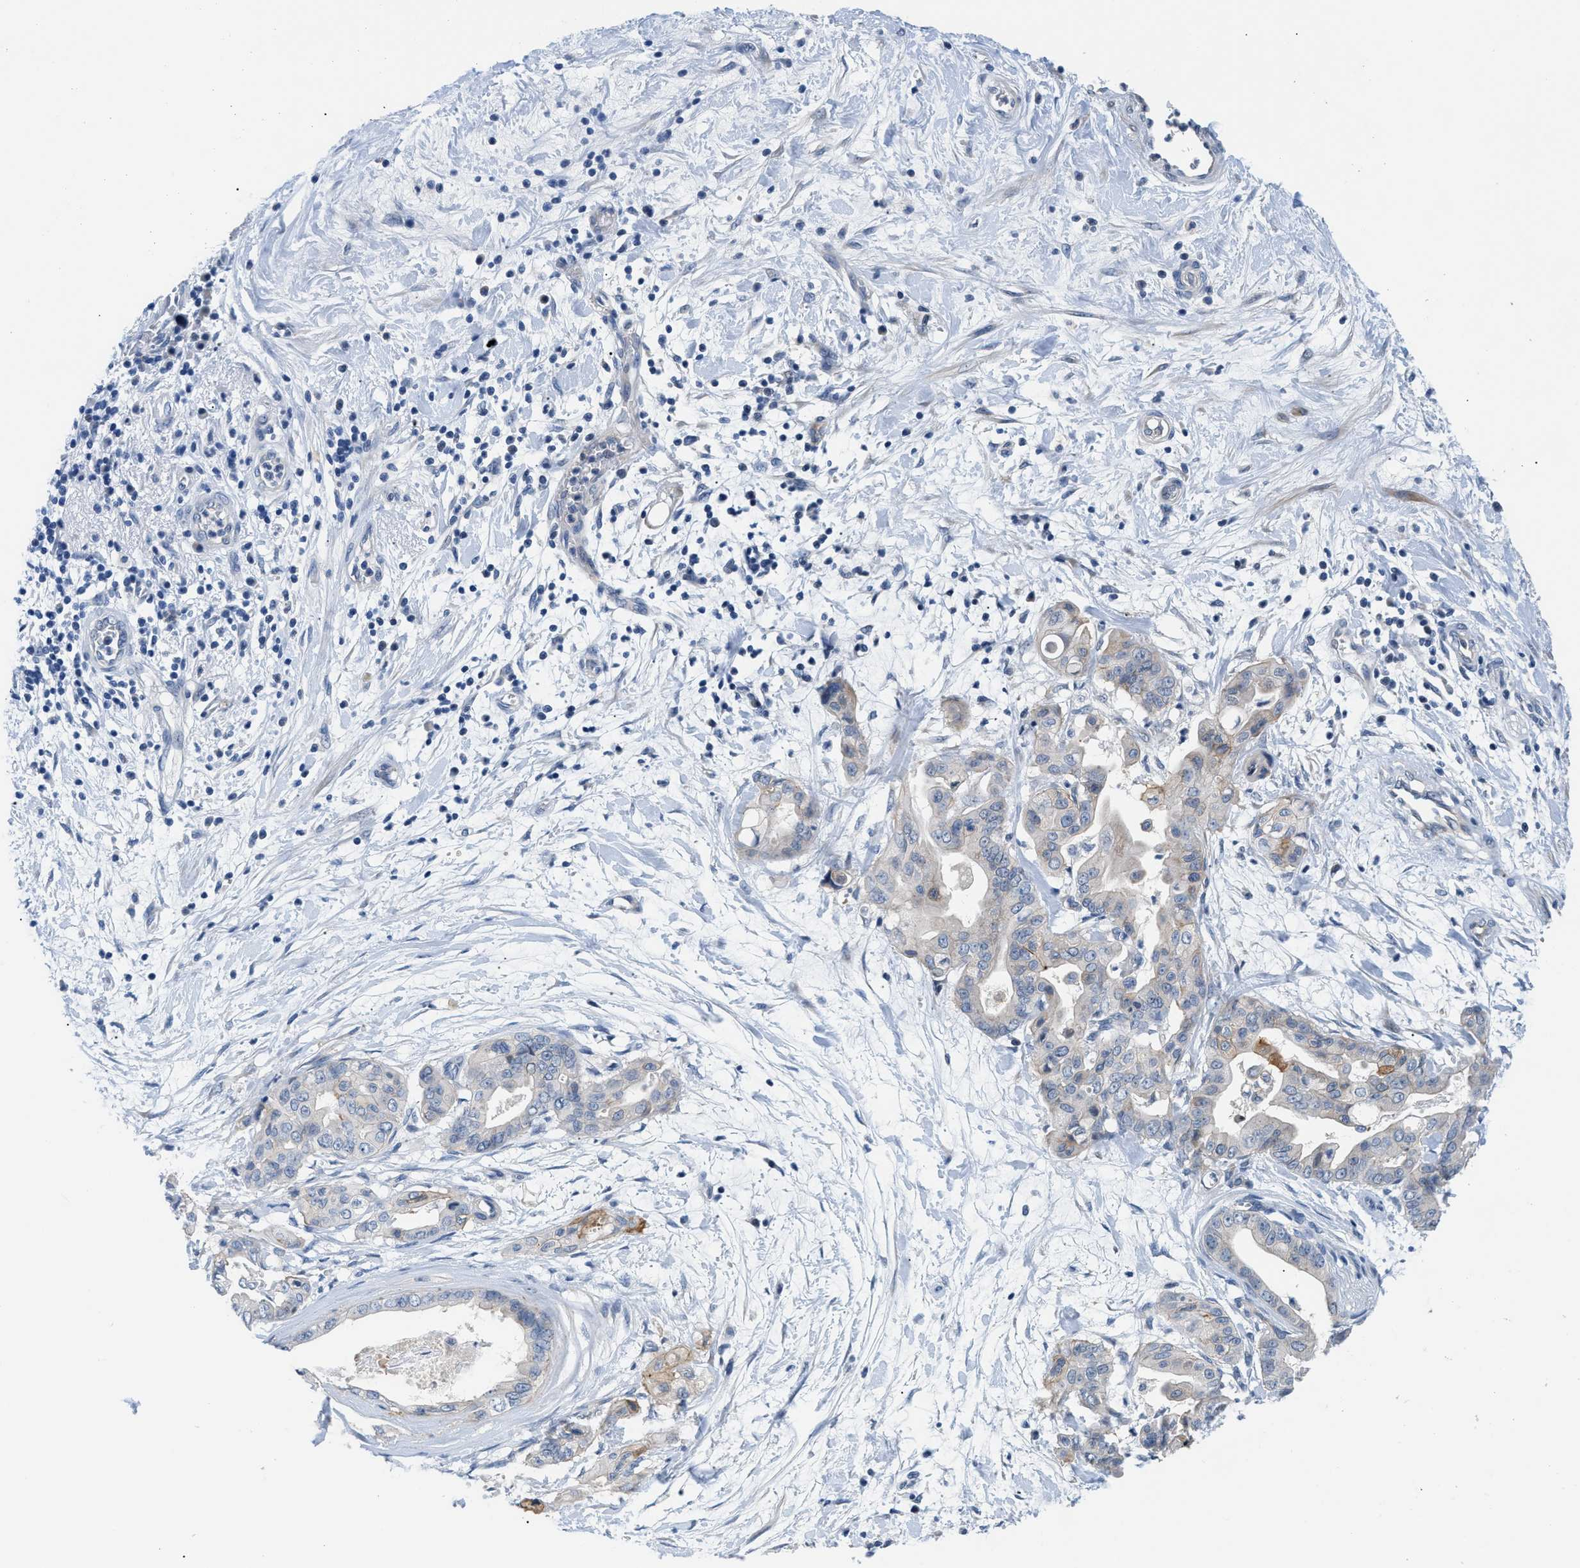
{"staining": {"intensity": "weak", "quantity": "<25%", "location": "cytoplasmic/membranous"}, "tissue": "pancreatic cancer", "cell_type": "Tumor cells", "image_type": "cancer", "snomed": [{"axis": "morphology", "description": "Adenocarcinoma, NOS"}, {"axis": "topography", "description": "Pancreas"}], "caption": "Tumor cells show no significant positivity in pancreatic cancer (adenocarcinoma). (DAB immunohistochemistry (IHC) visualized using brightfield microscopy, high magnification).", "gene": "FDCSP", "patient": {"sex": "female", "age": 75}}